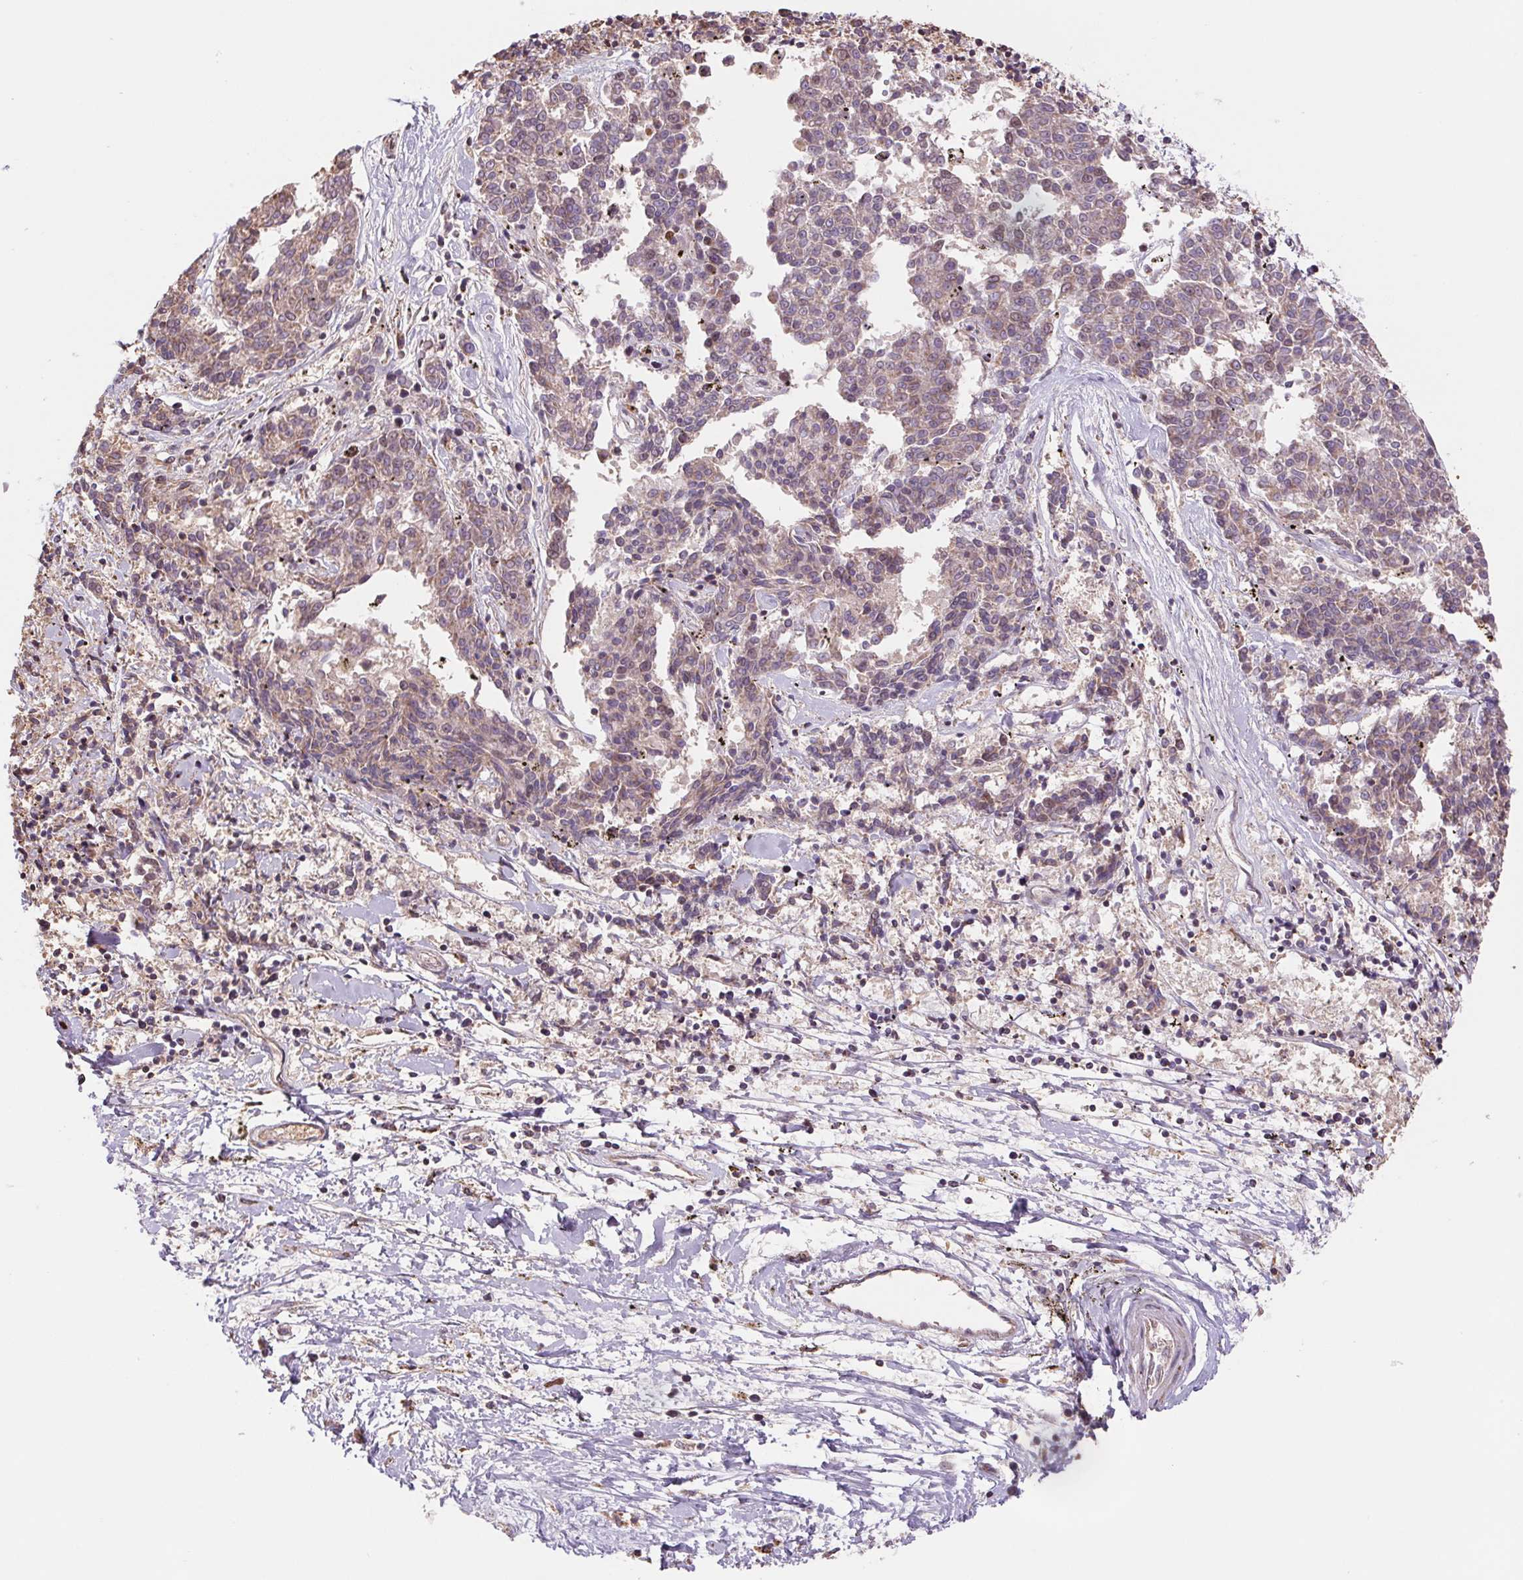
{"staining": {"intensity": "weak", "quantity": "<25%", "location": "cytoplasmic/membranous"}, "tissue": "melanoma", "cell_type": "Tumor cells", "image_type": "cancer", "snomed": [{"axis": "morphology", "description": "Malignant melanoma, NOS"}, {"axis": "topography", "description": "Skin"}], "caption": "IHC micrograph of human melanoma stained for a protein (brown), which displays no positivity in tumor cells.", "gene": "PDHA1", "patient": {"sex": "female", "age": 72}}